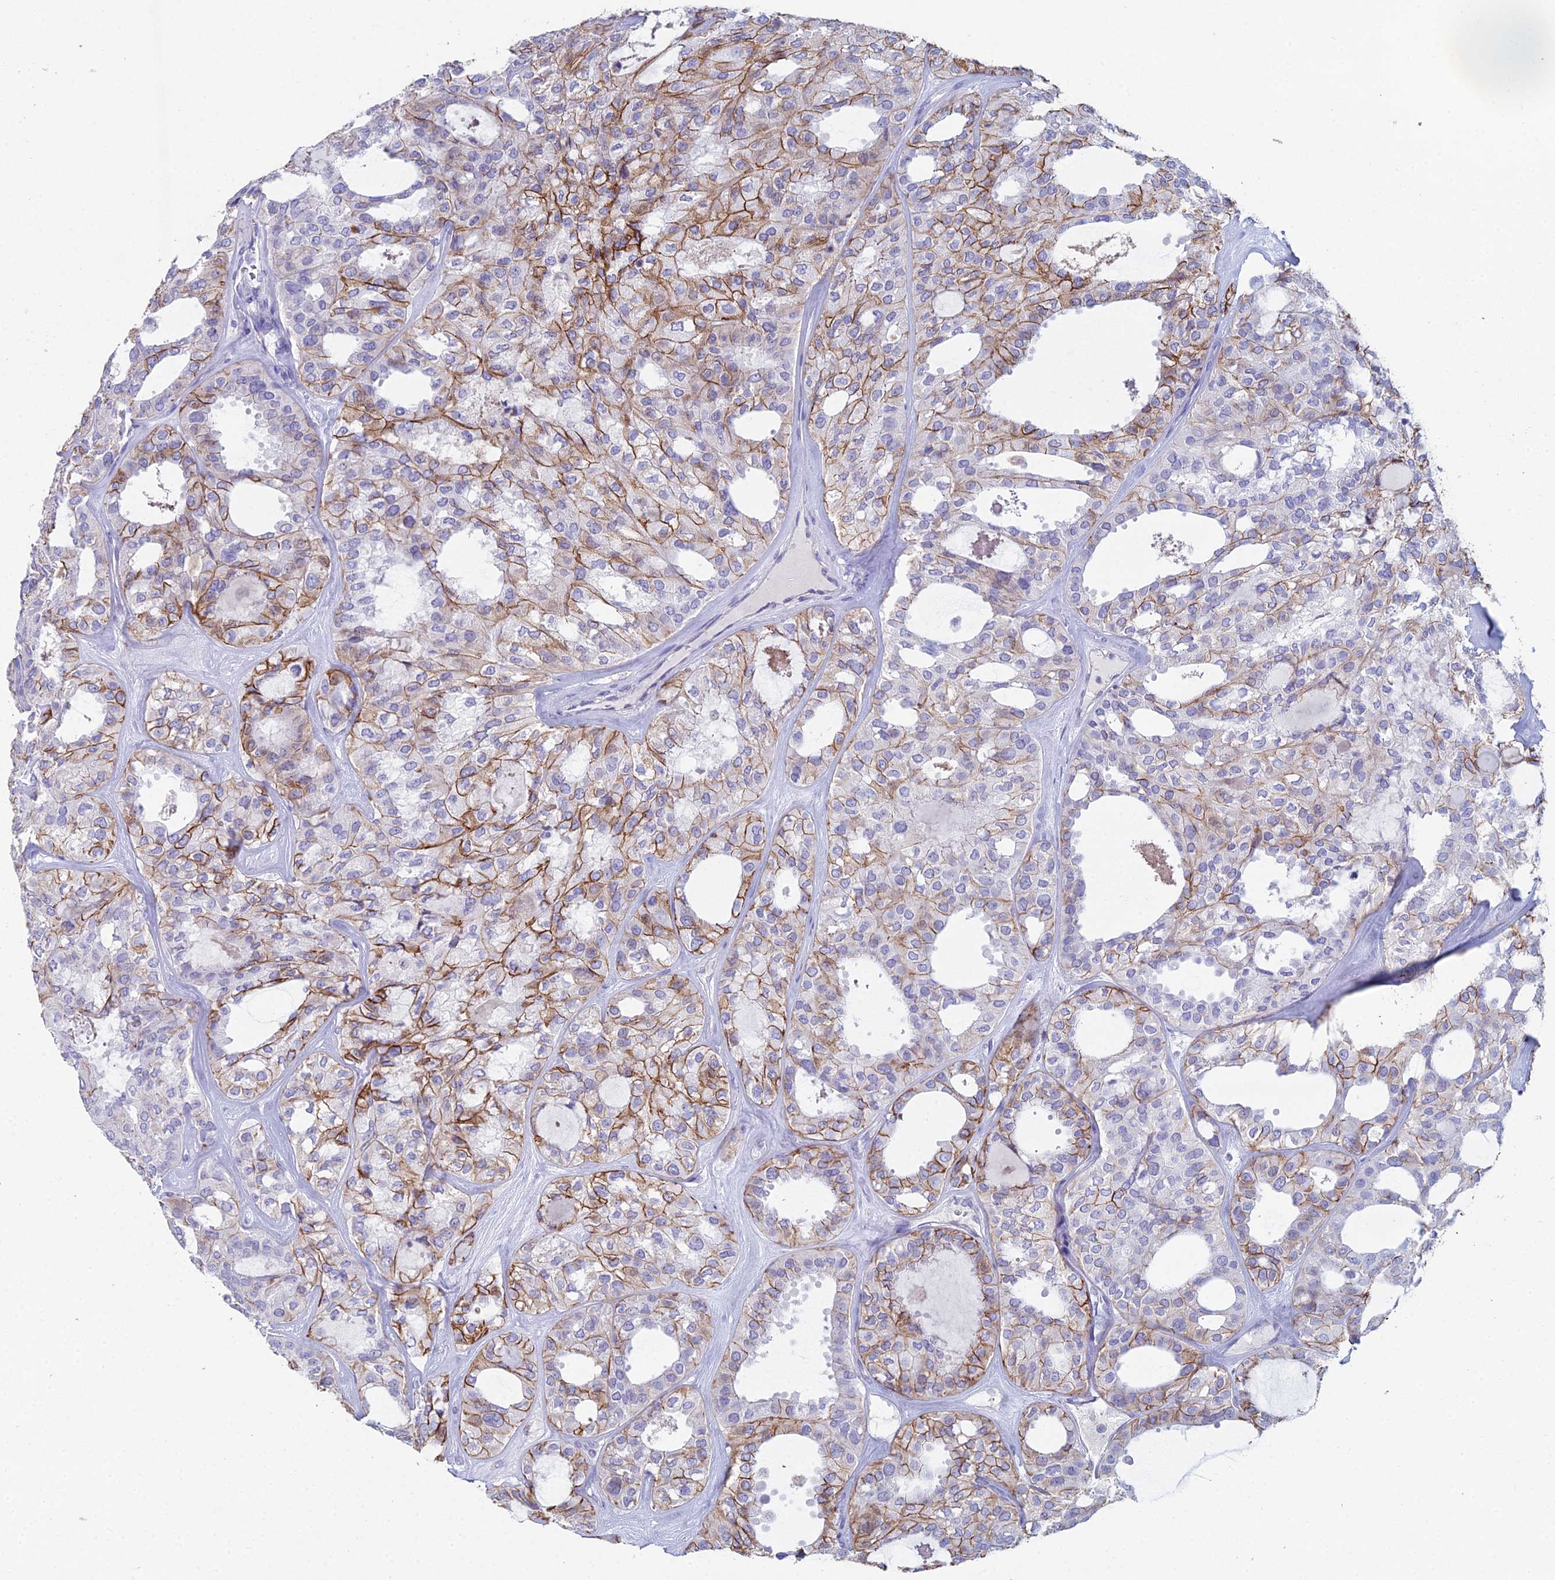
{"staining": {"intensity": "moderate", "quantity": "25%-75%", "location": "cytoplasmic/membranous"}, "tissue": "thyroid cancer", "cell_type": "Tumor cells", "image_type": "cancer", "snomed": [{"axis": "morphology", "description": "Follicular adenoma carcinoma, NOS"}, {"axis": "topography", "description": "Thyroid gland"}], "caption": "A photomicrograph of human follicular adenoma carcinoma (thyroid) stained for a protein demonstrates moderate cytoplasmic/membranous brown staining in tumor cells.", "gene": "NCAM1", "patient": {"sex": "male", "age": 75}}